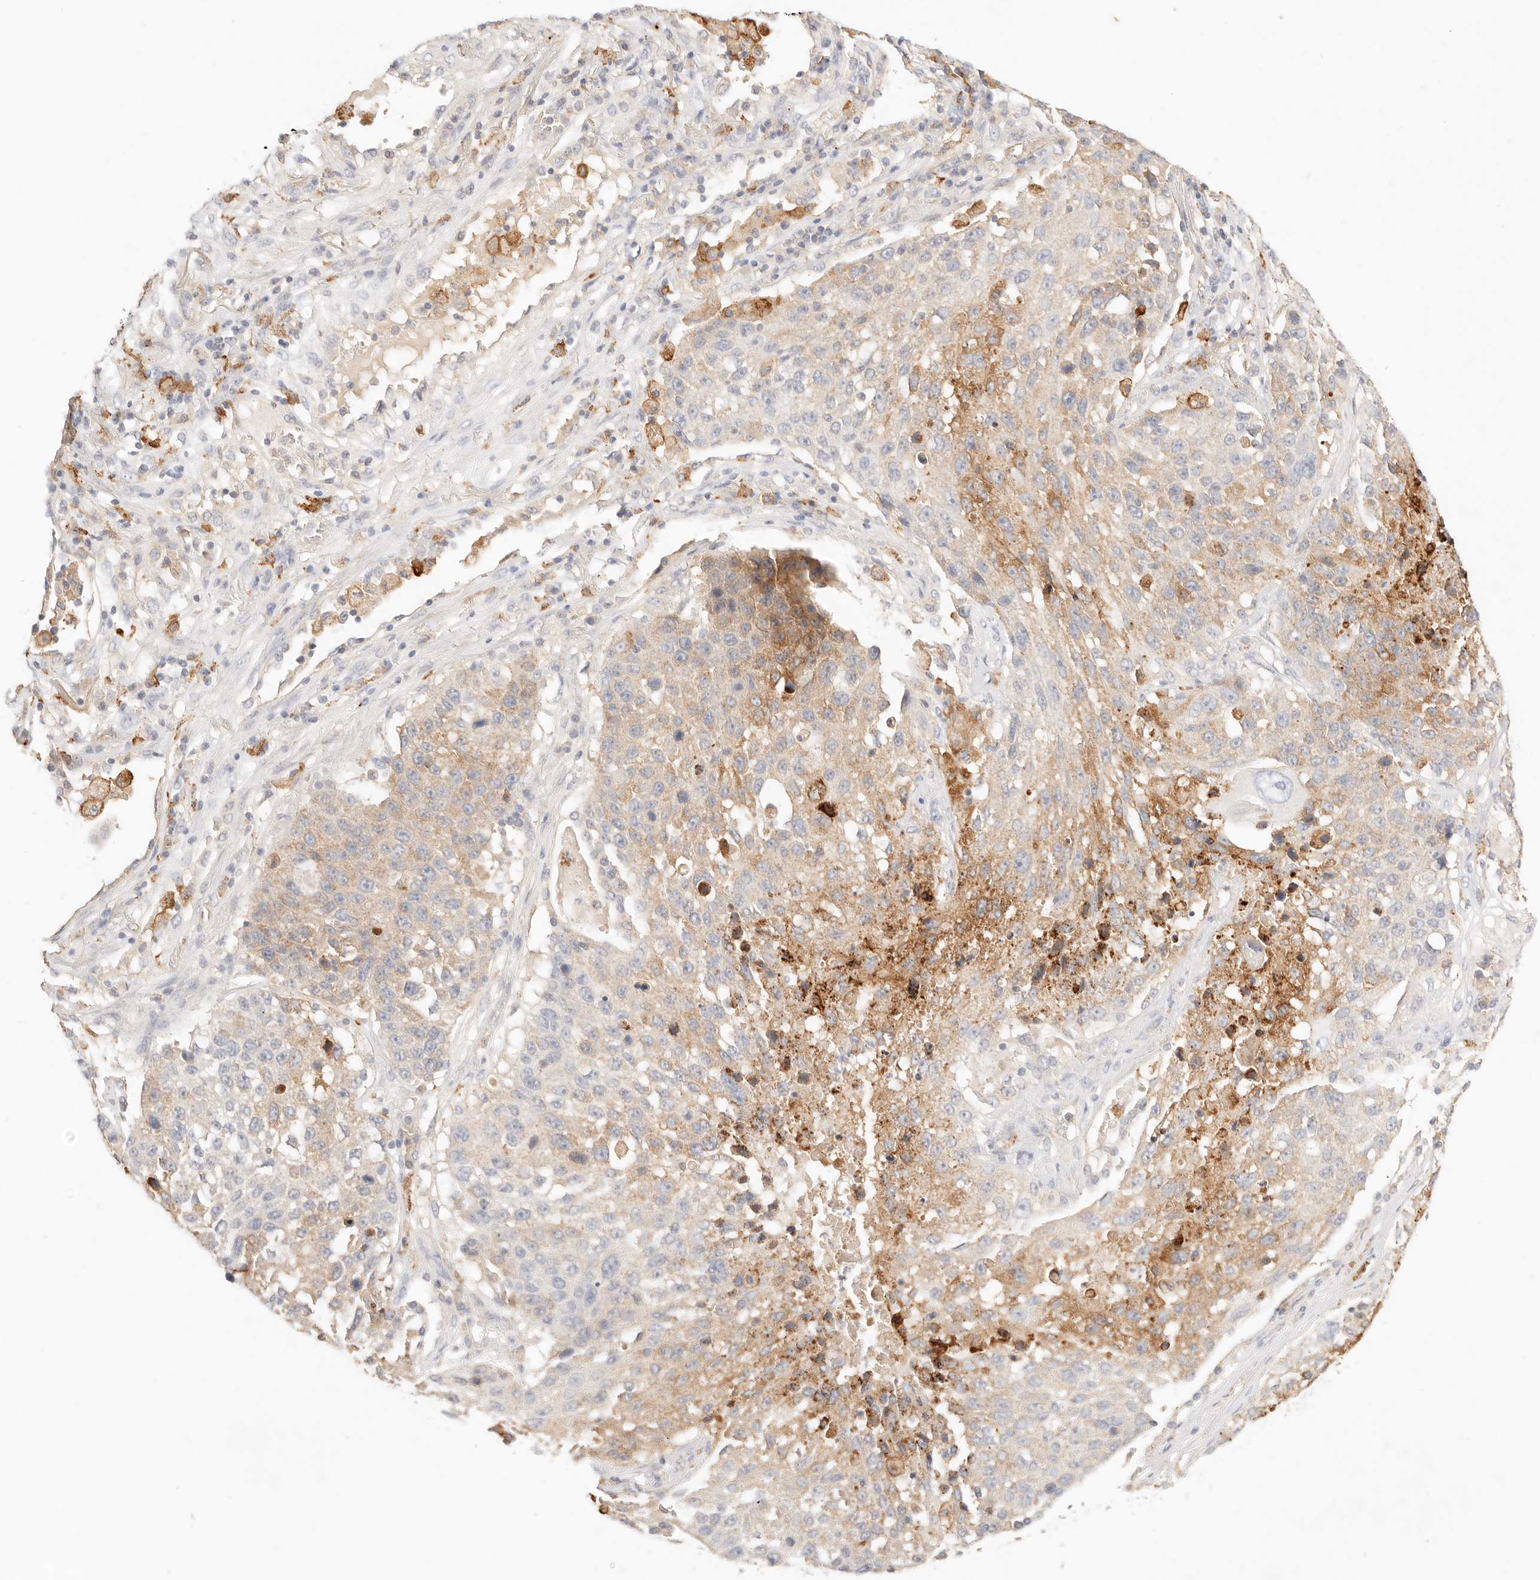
{"staining": {"intensity": "moderate", "quantity": "25%-75%", "location": "cytoplasmic/membranous"}, "tissue": "lung cancer", "cell_type": "Tumor cells", "image_type": "cancer", "snomed": [{"axis": "morphology", "description": "Squamous cell carcinoma, NOS"}, {"axis": "topography", "description": "Lung"}], "caption": "This photomicrograph exhibits lung squamous cell carcinoma stained with IHC to label a protein in brown. The cytoplasmic/membranous of tumor cells show moderate positivity for the protein. Nuclei are counter-stained blue.", "gene": "HK2", "patient": {"sex": "male", "age": 61}}